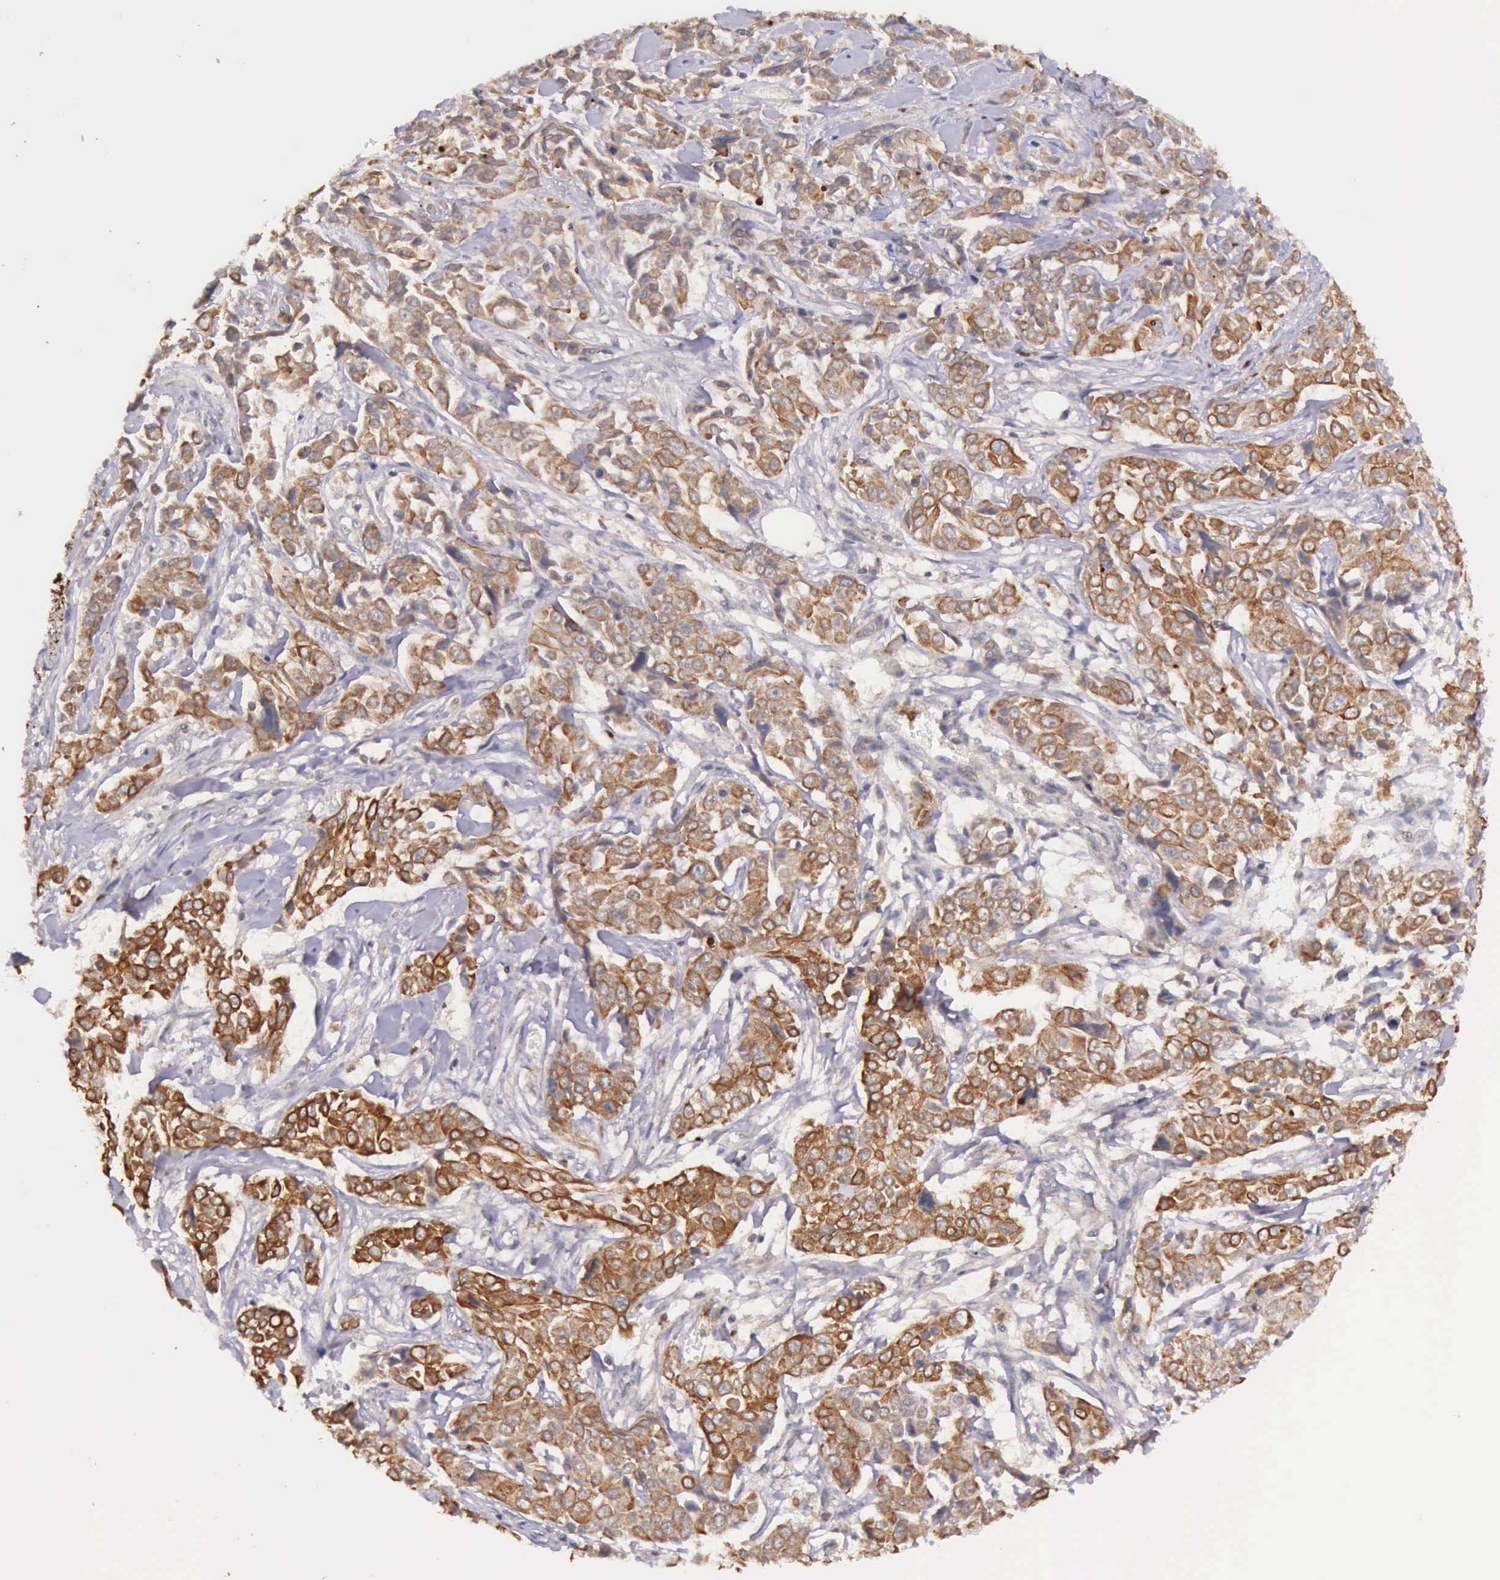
{"staining": {"intensity": "strong", "quantity": ">75%", "location": "cytoplasmic/membranous"}, "tissue": "pancreatic cancer", "cell_type": "Tumor cells", "image_type": "cancer", "snomed": [{"axis": "morphology", "description": "Adenocarcinoma, NOS"}, {"axis": "topography", "description": "Pancreas"}], "caption": "Pancreatic adenocarcinoma tissue demonstrates strong cytoplasmic/membranous expression in approximately >75% of tumor cells, visualized by immunohistochemistry. The staining was performed using DAB (3,3'-diaminobenzidine), with brown indicating positive protein expression. Nuclei are stained blue with hematoxylin.", "gene": "PRICKLE3", "patient": {"sex": "female", "age": 52}}